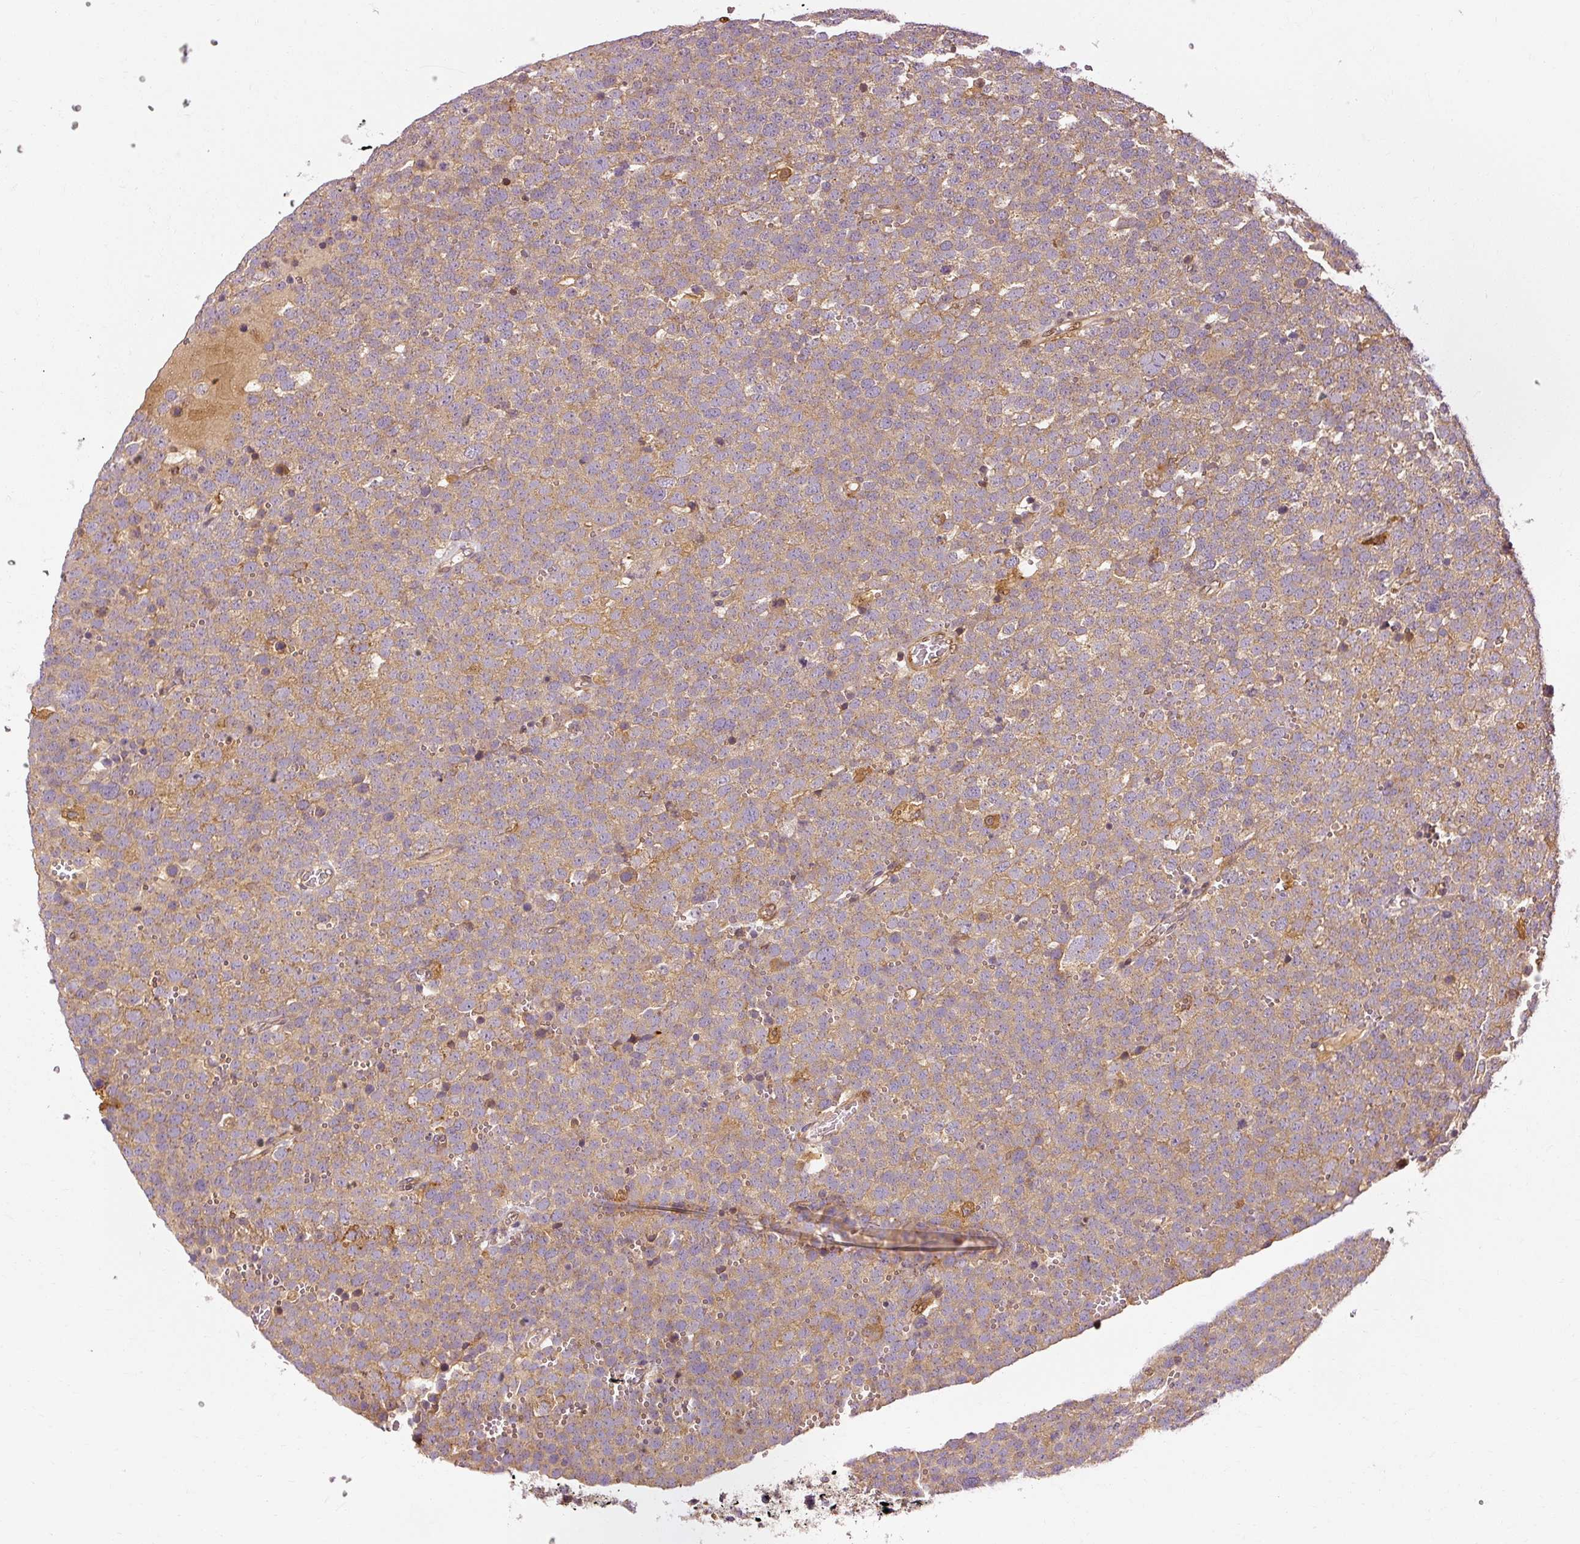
{"staining": {"intensity": "moderate", "quantity": ">75%", "location": "cytoplasmic/membranous"}, "tissue": "testis cancer", "cell_type": "Tumor cells", "image_type": "cancer", "snomed": [{"axis": "morphology", "description": "Seminoma, NOS"}, {"axis": "topography", "description": "Testis"}], "caption": "Seminoma (testis) was stained to show a protein in brown. There is medium levels of moderate cytoplasmic/membranous staining in approximately >75% of tumor cells. Nuclei are stained in blue.", "gene": "NAPA", "patient": {"sex": "male", "age": 71}}